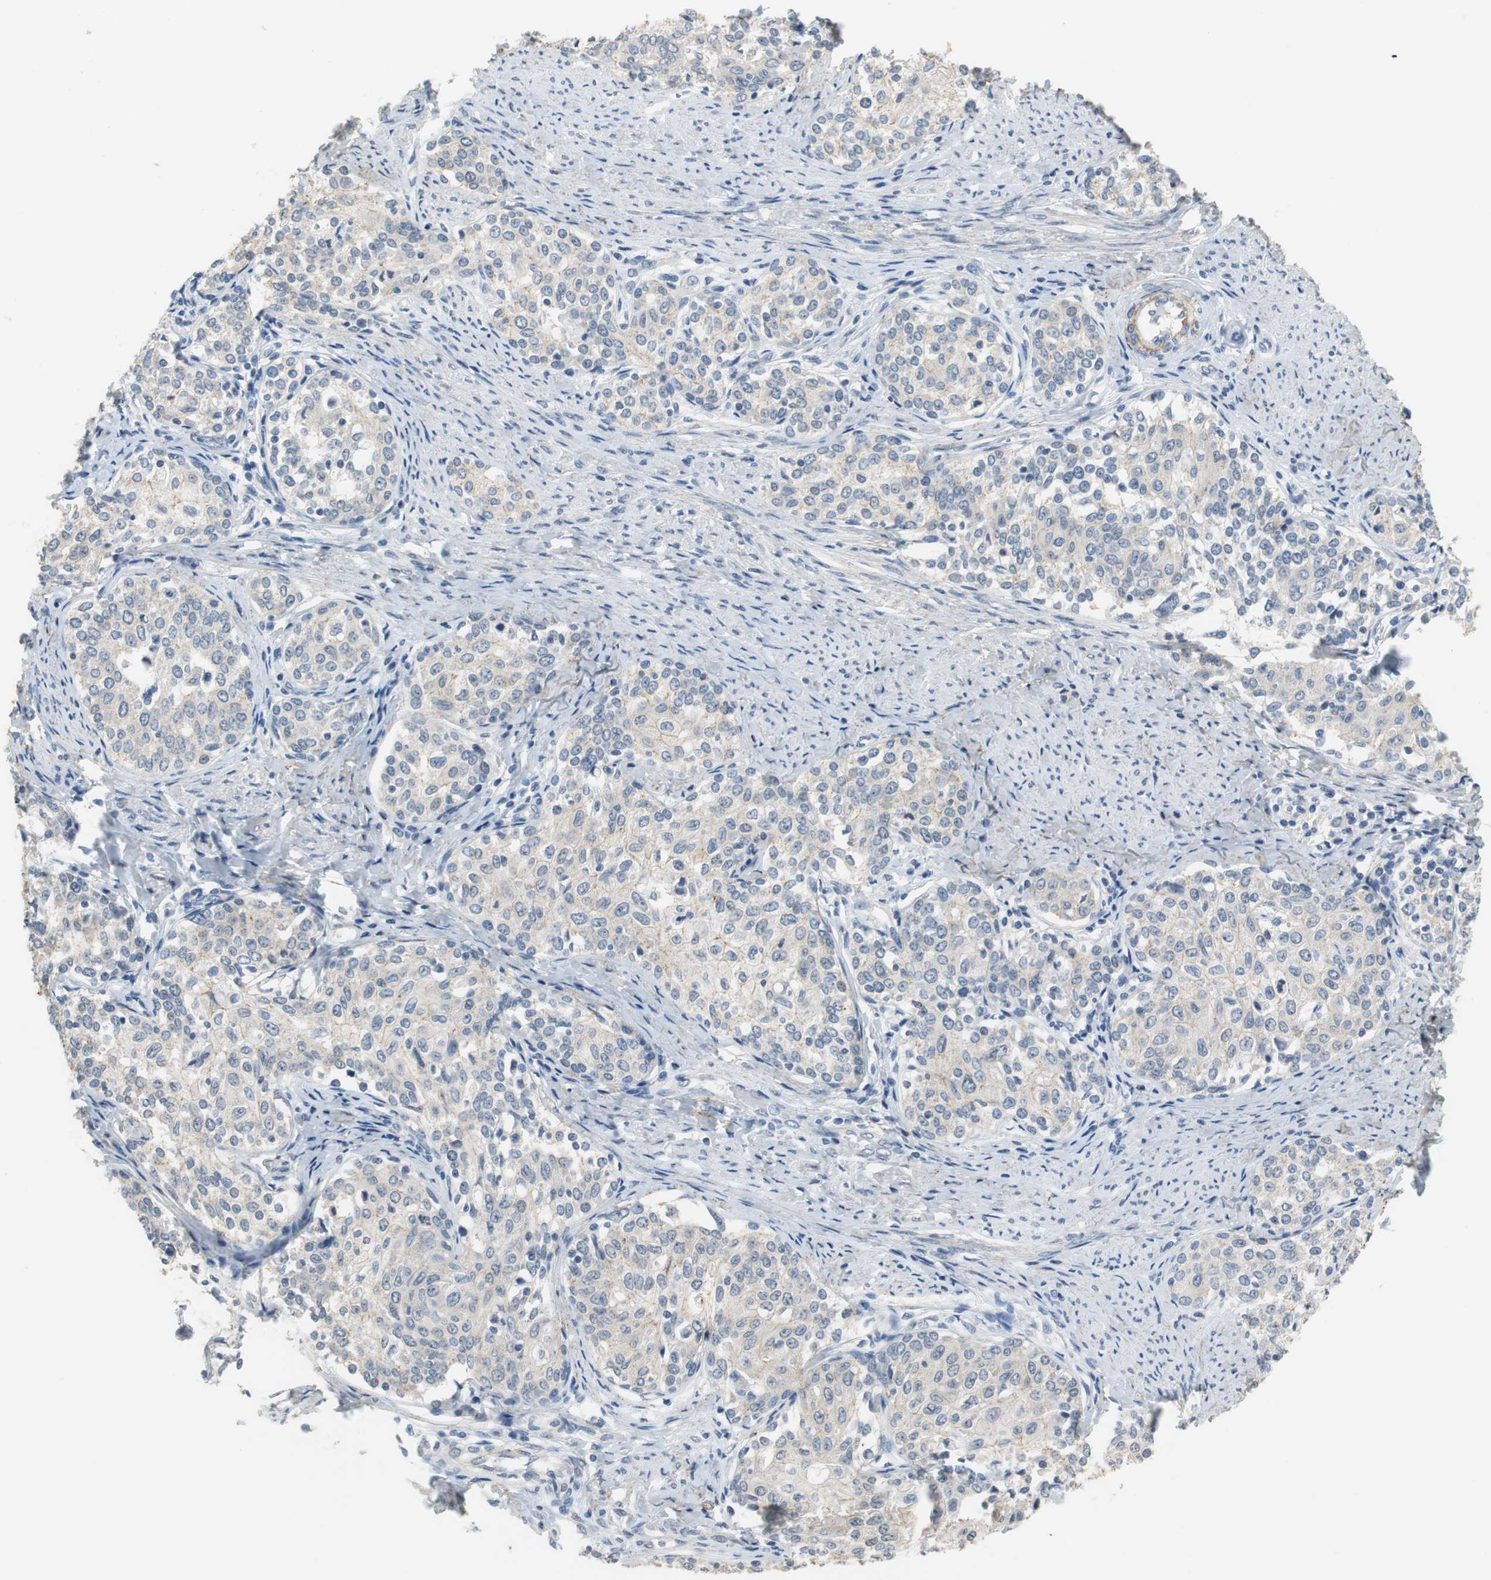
{"staining": {"intensity": "weak", "quantity": "25%-75%", "location": "cytoplasmic/membranous"}, "tissue": "cervical cancer", "cell_type": "Tumor cells", "image_type": "cancer", "snomed": [{"axis": "morphology", "description": "Squamous cell carcinoma, NOS"}, {"axis": "morphology", "description": "Adenocarcinoma, NOS"}, {"axis": "topography", "description": "Cervix"}], "caption": "Cervical cancer tissue displays weak cytoplasmic/membranous expression in about 25%-75% of tumor cells", "gene": "MUC7", "patient": {"sex": "female", "age": 52}}